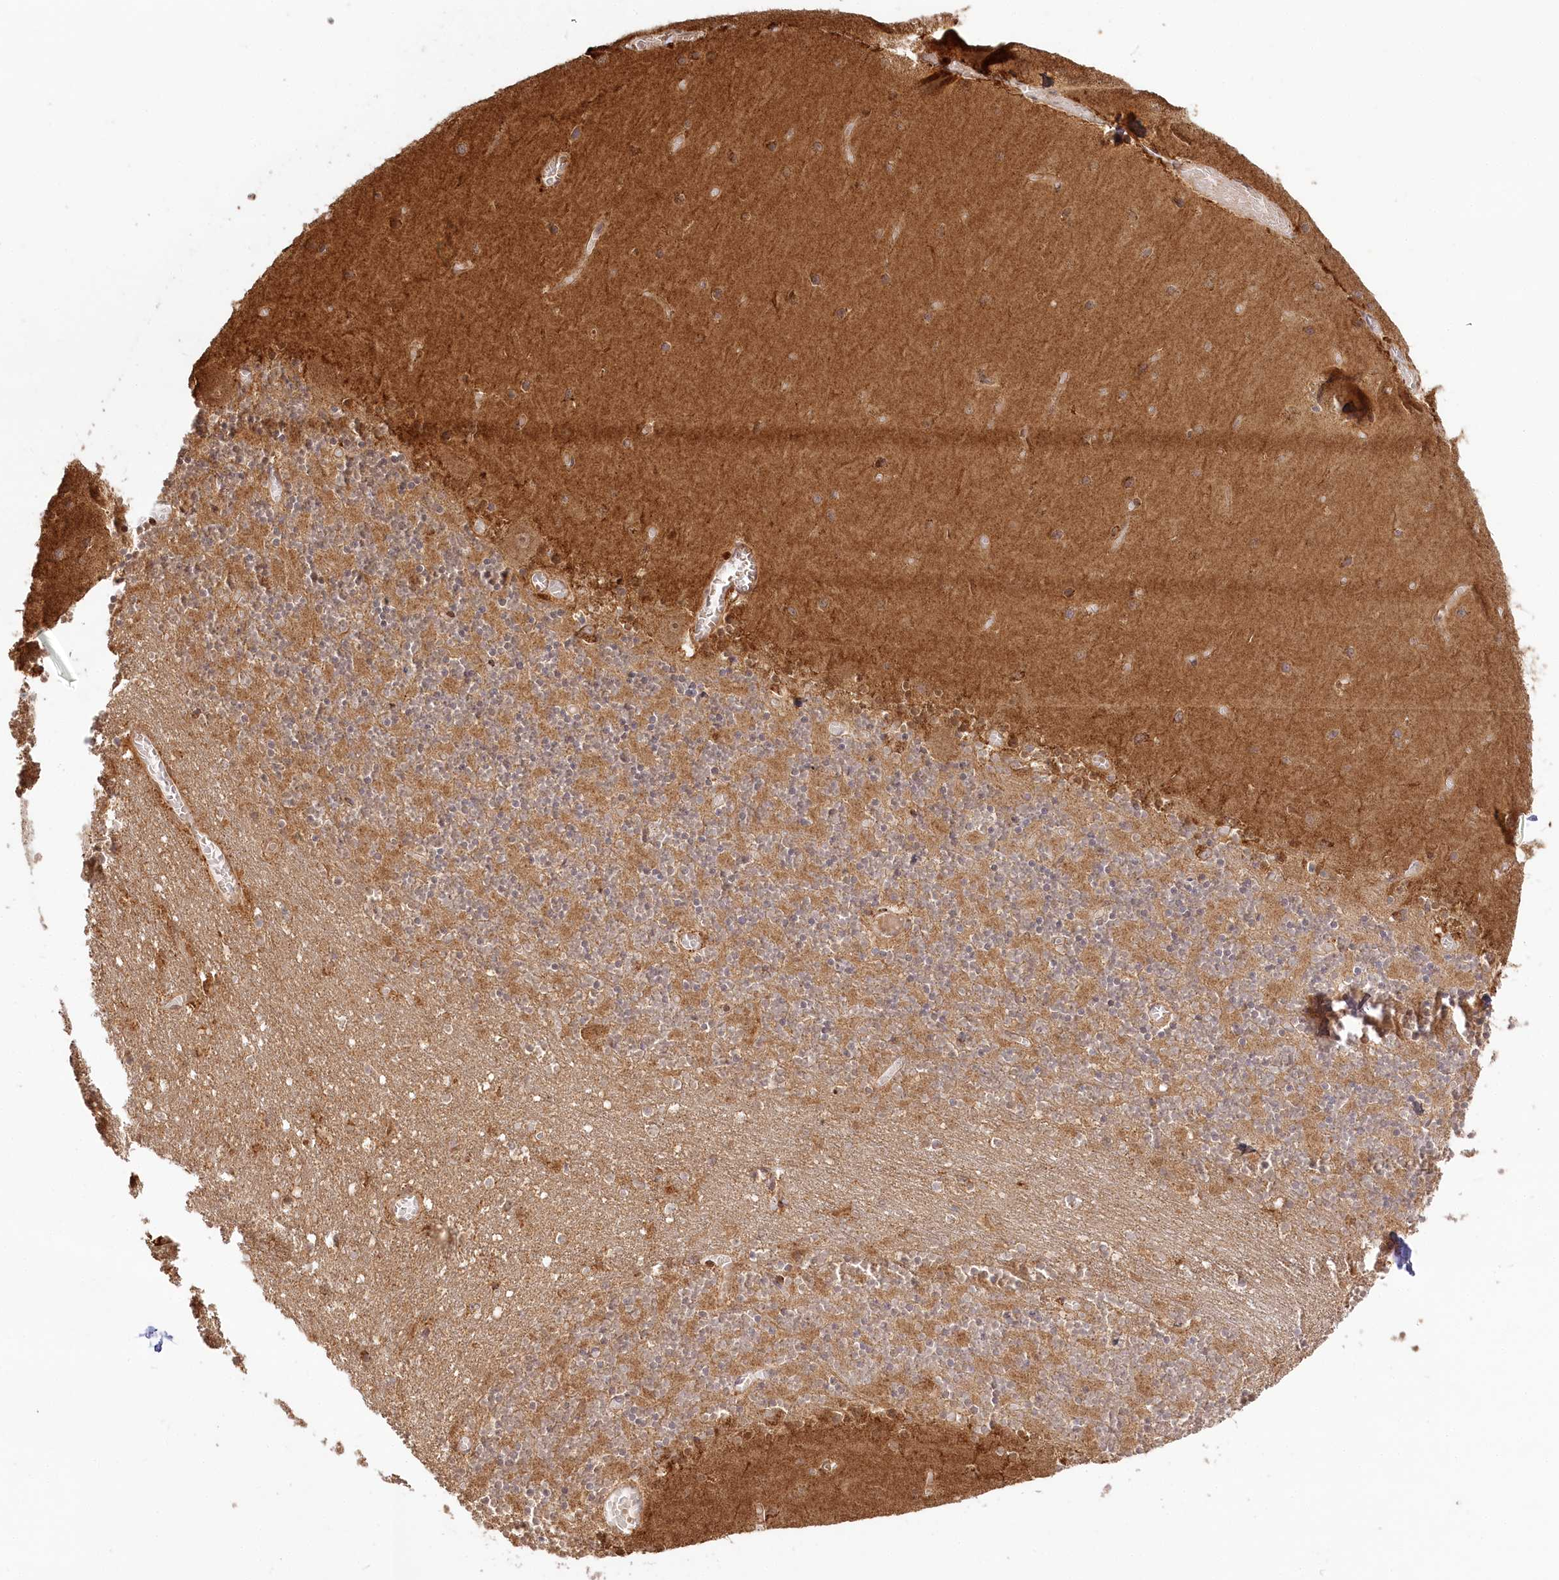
{"staining": {"intensity": "moderate", "quantity": ">75%", "location": "cytoplasmic/membranous"}, "tissue": "cerebellum", "cell_type": "Cells in granular layer", "image_type": "normal", "snomed": [{"axis": "morphology", "description": "Normal tissue, NOS"}, {"axis": "topography", "description": "Cerebellum"}], "caption": "A photomicrograph of human cerebellum stained for a protein shows moderate cytoplasmic/membranous brown staining in cells in granular layer. (Stains: DAB in brown, nuclei in blue, Microscopy: brightfield microscopy at high magnification).", "gene": "ULK2", "patient": {"sex": "female", "age": 28}}